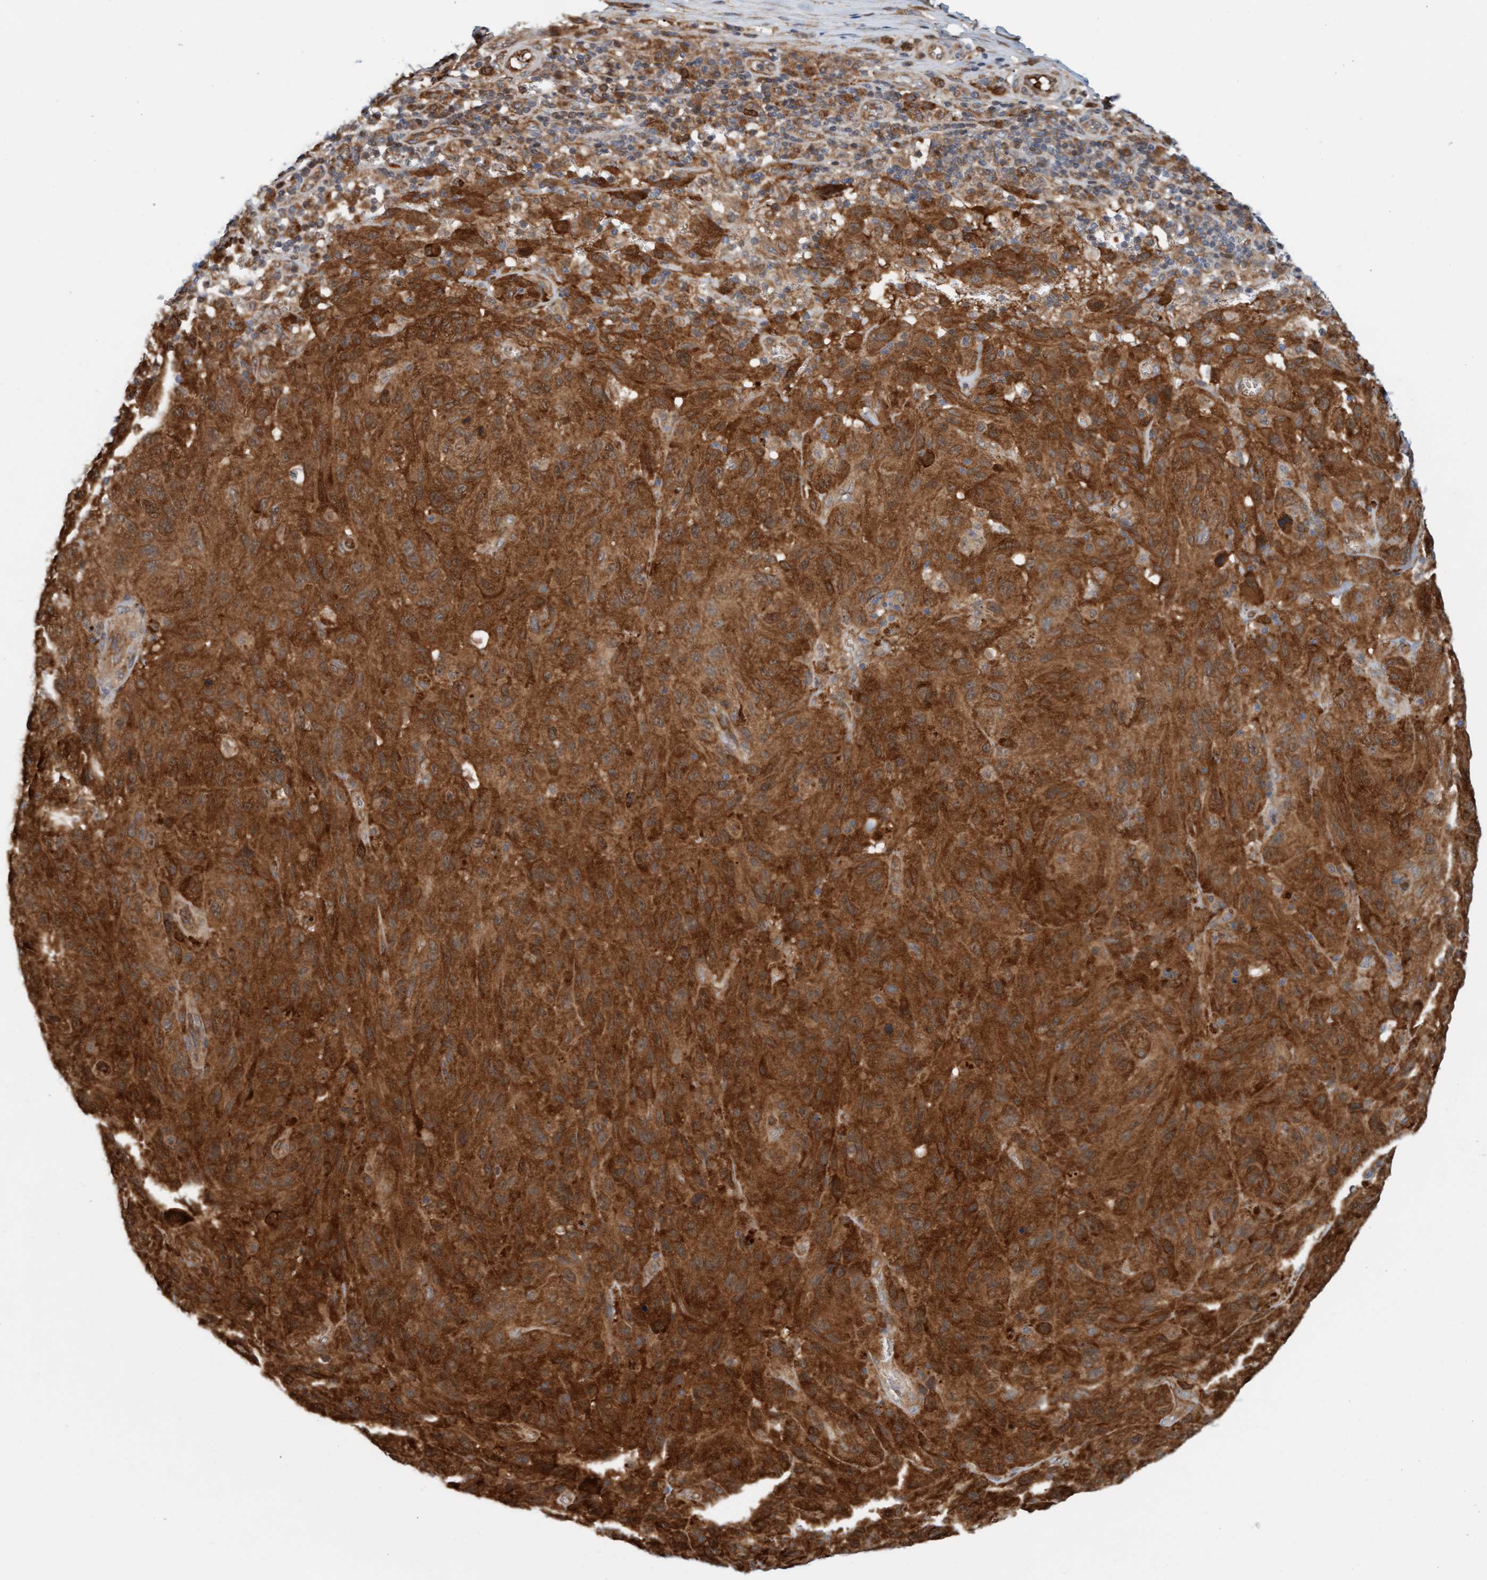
{"staining": {"intensity": "strong", "quantity": ">75%", "location": "cytoplasmic/membranous"}, "tissue": "melanoma", "cell_type": "Tumor cells", "image_type": "cancer", "snomed": [{"axis": "morphology", "description": "Malignant melanoma, NOS"}, {"axis": "topography", "description": "Skin"}], "caption": "Tumor cells demonstrate high levels of strong cytoplasmic/membranous expression in approximately >75% of cells in melanoma.", "gene": "EIF4EBP1", "patient": {"sex": "male", "age": 66}}